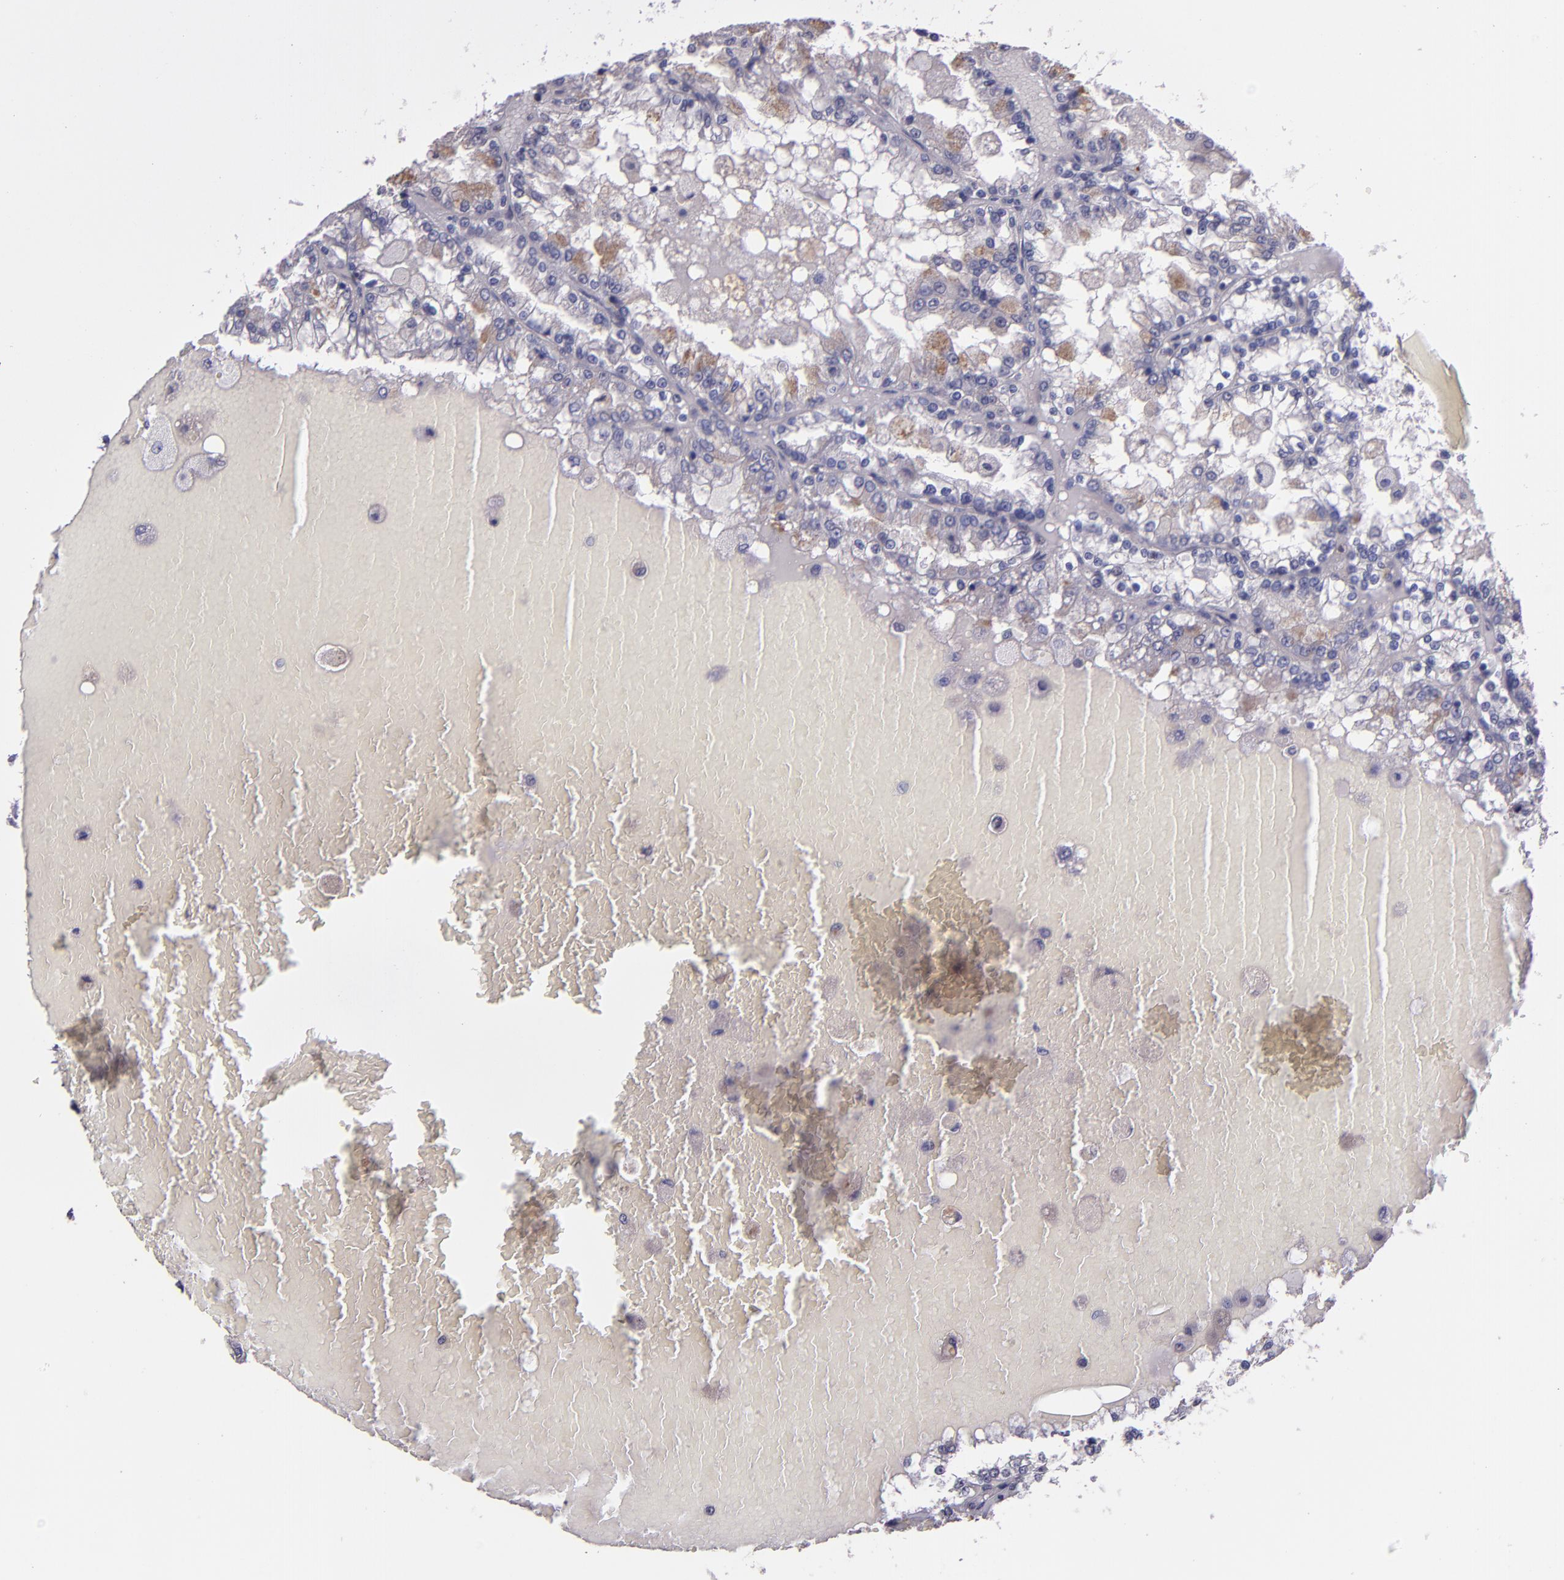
{"staining": {"intensity": "negative", "quantity": "none", "location": "none"}, "tissue": "renal cancer", "cell_type": "Tumor cells", "image_type": "cancer", "snomed": [{"axis": "morphology", "description": "Adenocarcinoma, NOS"}, {"axis": "topography", "description": "Kidney"}], "caption": "A high-resolution image shows IHC staining of renal cancer, which displays no significant expression in tumor cells.", "gene": "TAF7L", "patient": {"sex": "female", "age": 56}}